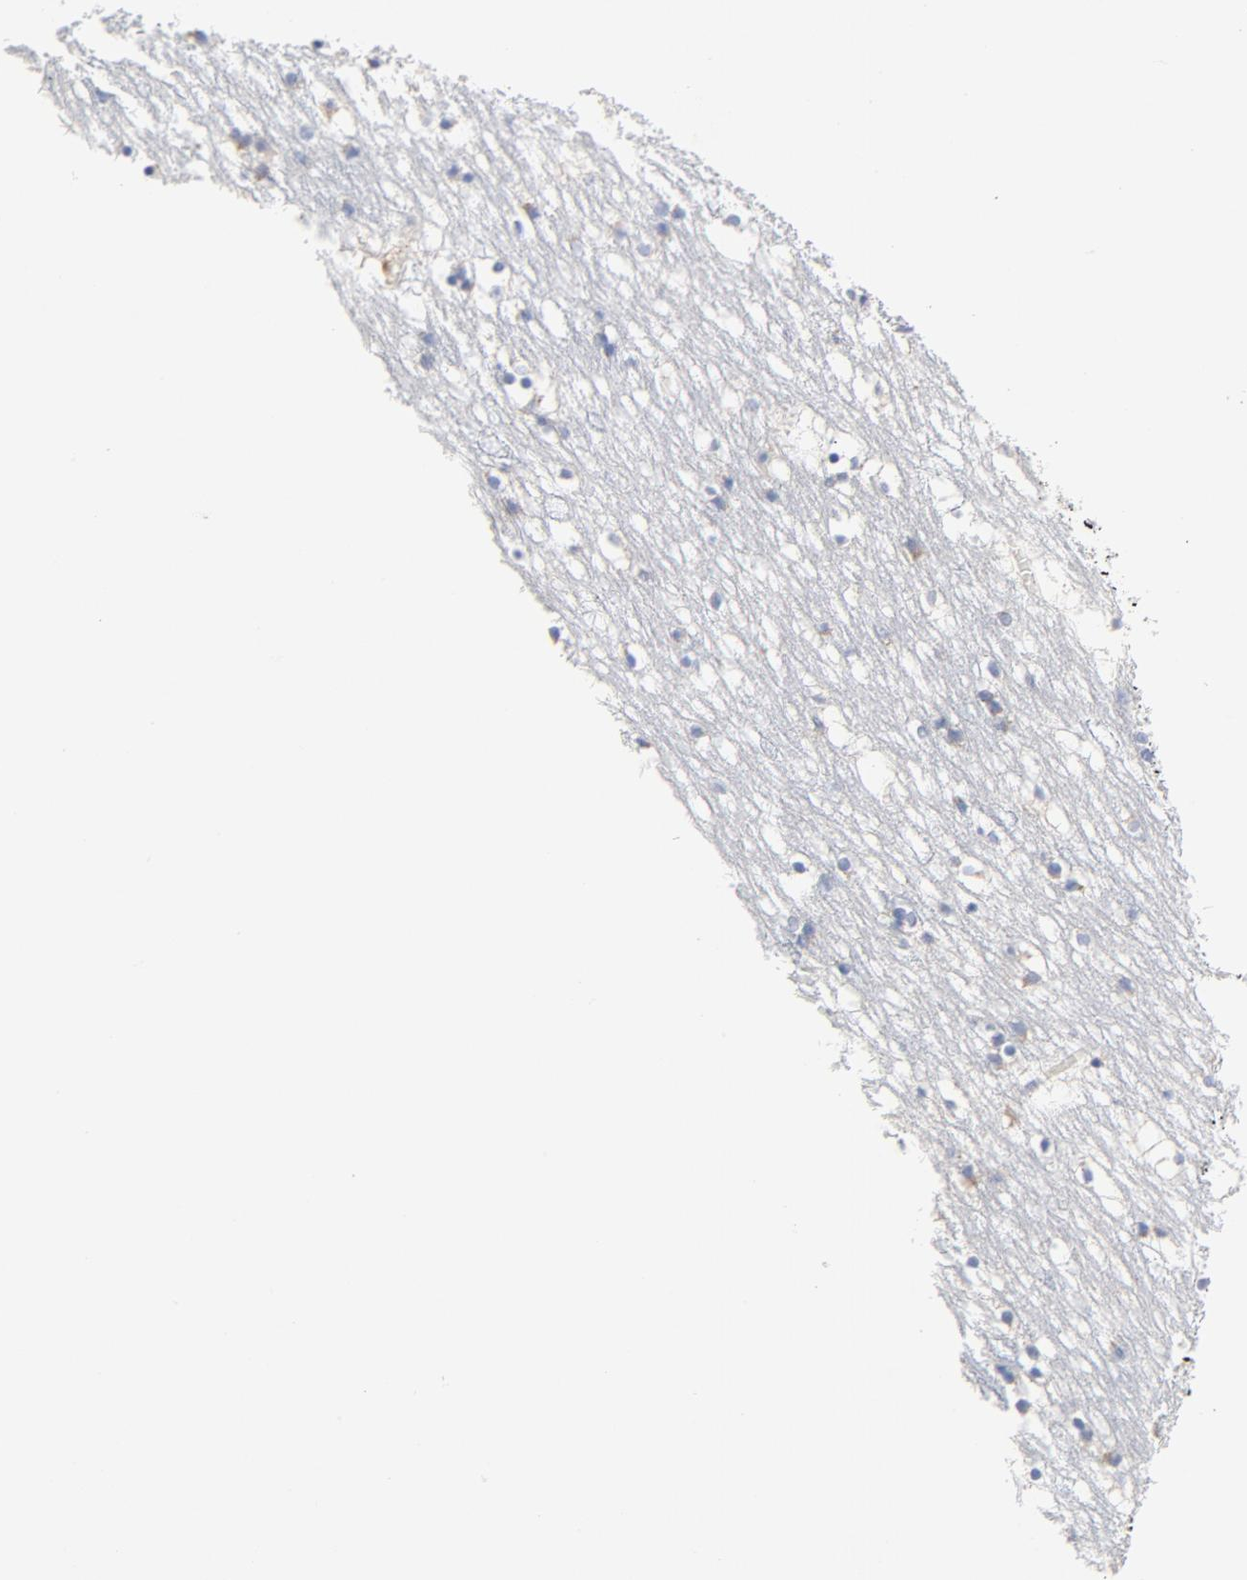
{"staining": {"intensity": "negative", "quantity": "none", "location": "none"}, "tissue": "caudate", "cell_type": "Glial cells", "image_type": "normal", "snomed": [{"axis": "morphology", "description": "Normal tissue, NOS"}, {"axis": "topography", "description": "Lateral ventricle wall"}], "caption": "A photomicrograph of caudate stained for a protein reveals no brown staining in glial cells.", "gene": "RAPGEF3", "patient": {"sex": "male", "age": 45}}